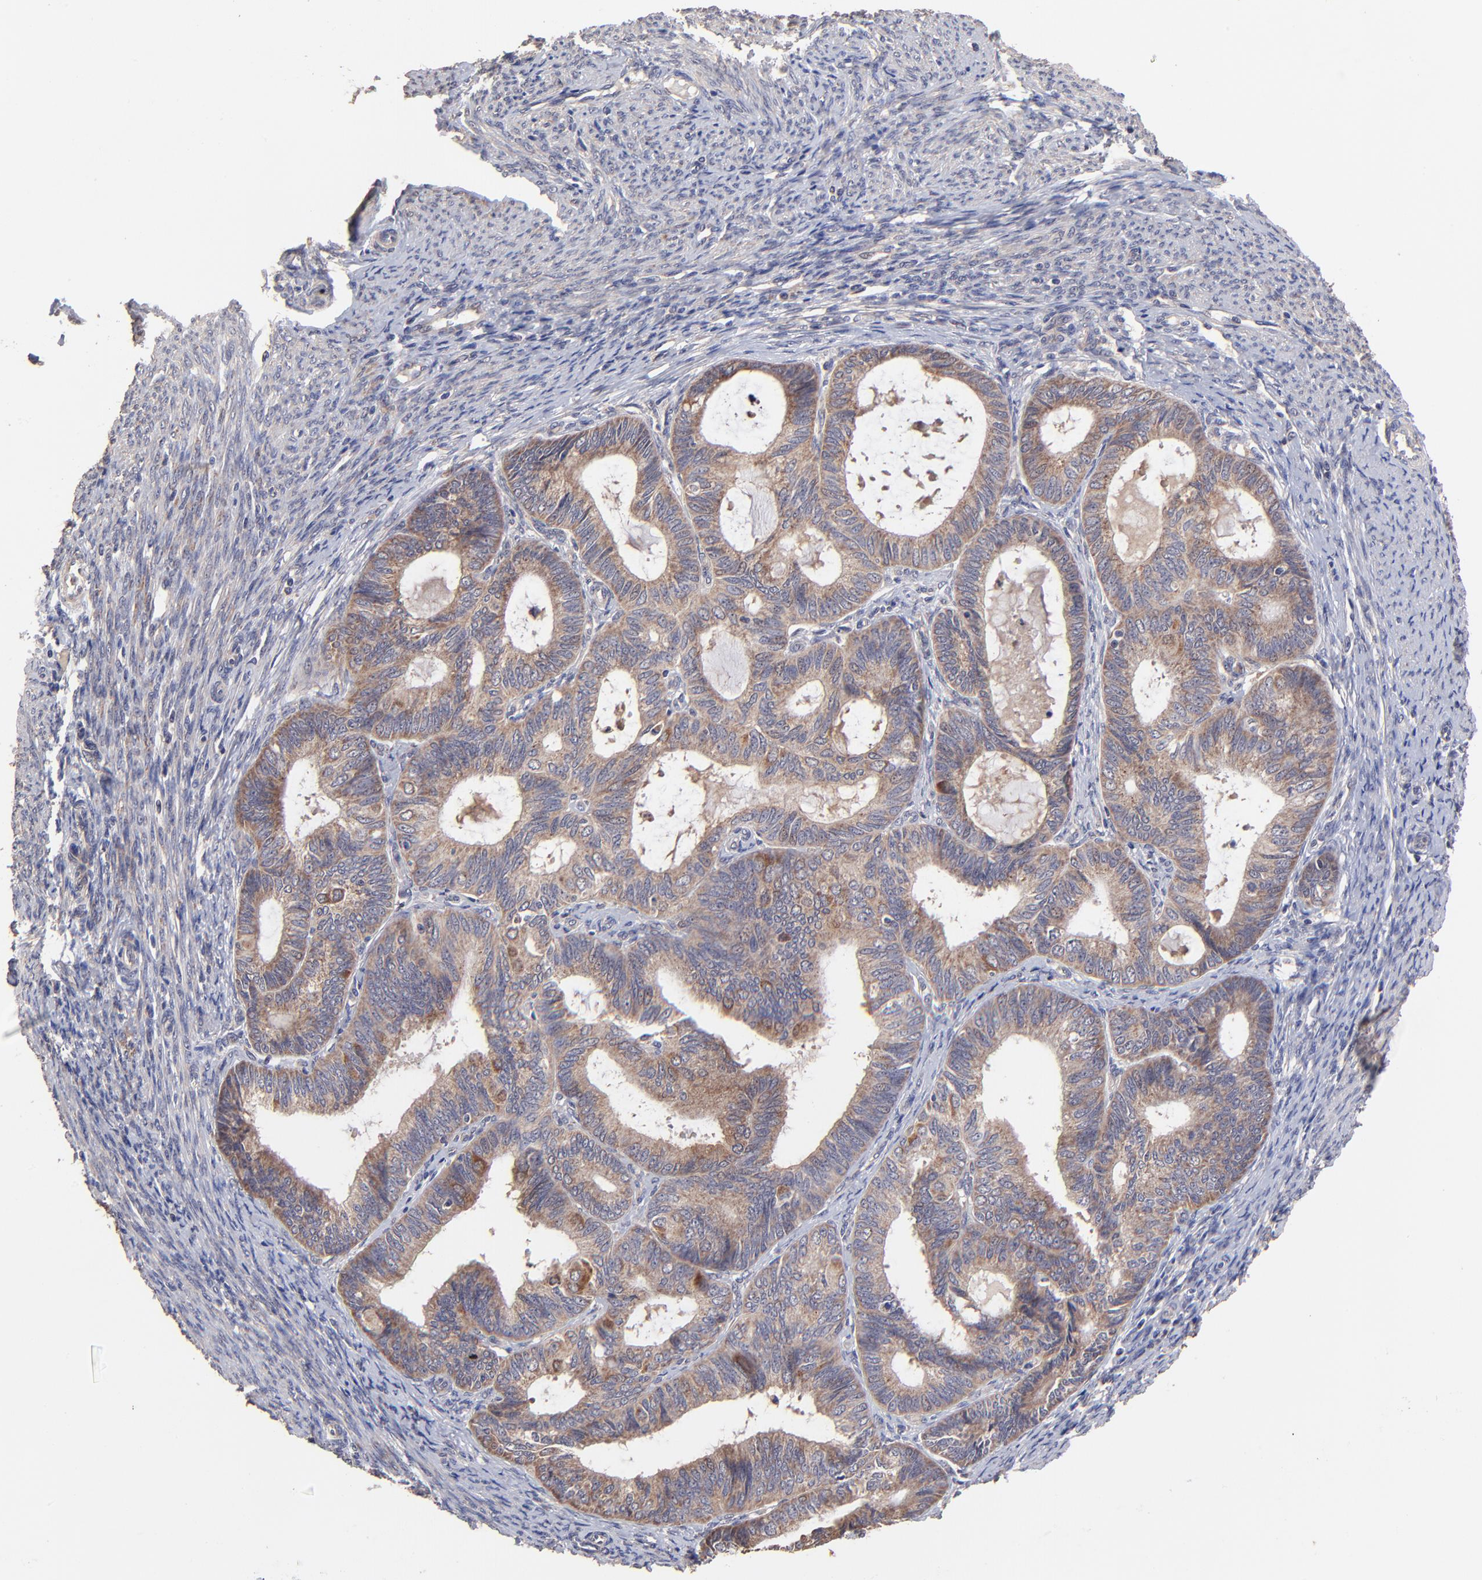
{"staining": {"intensity": "strong", "quantity": ">75%", "location": "cytoplasmic/membranous"}, "tissue": "endometrial cancer", "cell_type": "Tumor cells", "image_type": "cancer", "snomed": [{"axis": "morphology", "description": "Adenocarcinoma, NOS"}, {"axis": "topography", "description": "Endometrium"}], "caption": "Human endometrial cancer (adenocarcinoma) stained for a protein (brown) reveals strong cytoplasmic/membranous positive expression in approximately >75% of tumor cells.", "gene": "BAIAP2L2", "patient": {"sex": "female", "age": 63}}